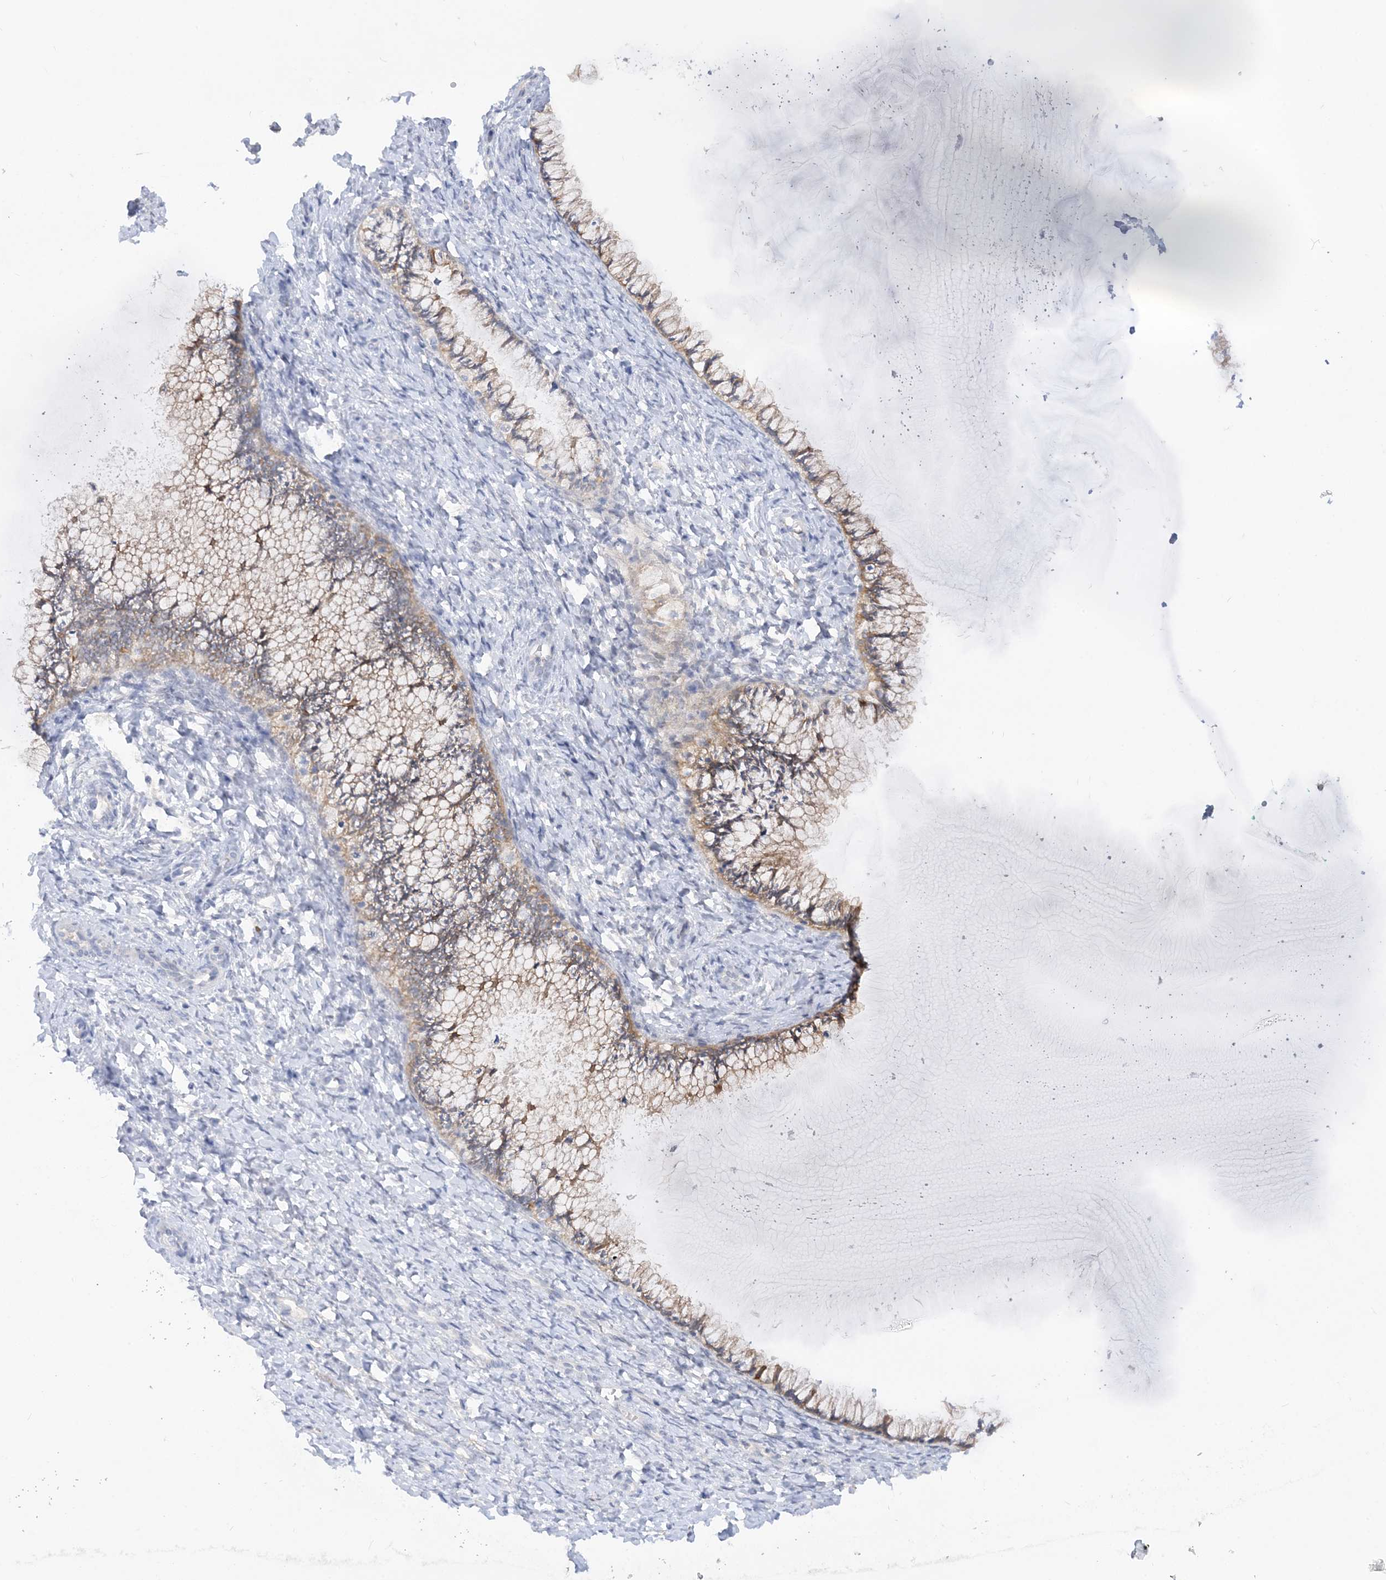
{"staining": {"intensity": "weak", "quantity": ">75%", "location": "cytoplasmic/membranous"}, "tissue": "cervix", "cell_type": "Glandular cells", "image_type": "normal", "snomed": [{"axis": "morphology", "description": "Normal tissue, NOS"}, {"axis": "morphology", "description": "Adenocarcinoma, NOS"}, {"axis": "topography", "description": "Cervix"}], "caption": "IHC histopathology image of normal cervix: human cervix stained using IHC exhibits low levels of weak protein expression localized specifically in the cytoplasmic/membranous of glandular cells, appearing as a cytoplasmic/membranous brown color.", "gene": "RPEL1", "patient": {"sex": "female", "age": 29}}